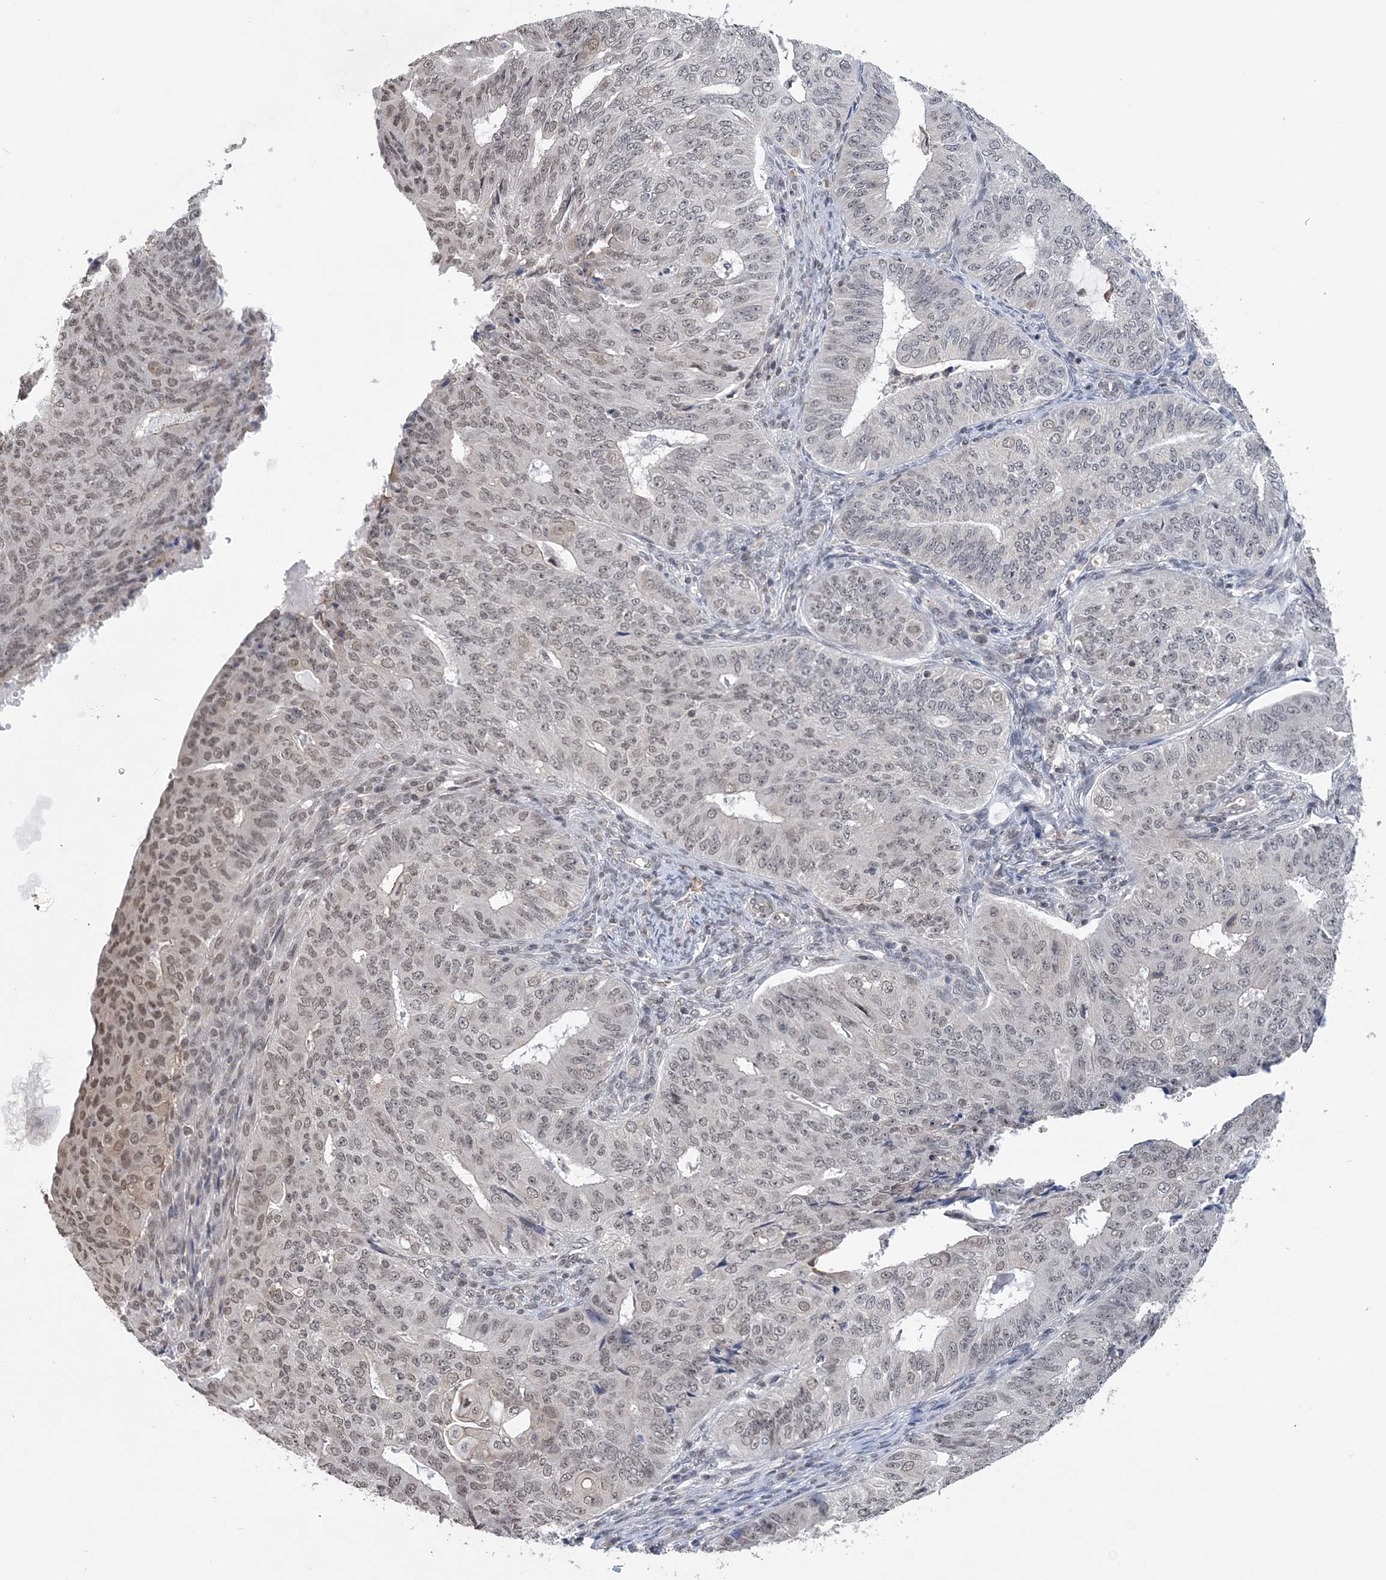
{"staining": {"intensity": "moderate", "quantity": "25%-75%", "location": "nuclear"}, "tissue": "endometrial cancer", "cell_type": "Tumor cells", "image_type": "cancer", "snomed": [{"axis": "morphology", "description": "Adenocarcinoma, NOS"}, {"axis": "topography", "description": "Endometrium"}], "caption": "Brown immunohistochemical staining in human endometrial adenocarcinoma shows moderate nuclear expression in approximately 25%-75% of tumor cells. (DAB (3,3'-diaminobenzidine) IHC with brightfield microscopy, high magnification).", "gene": "CCDC152", "patient": {"sex": "female", "age": 32}}